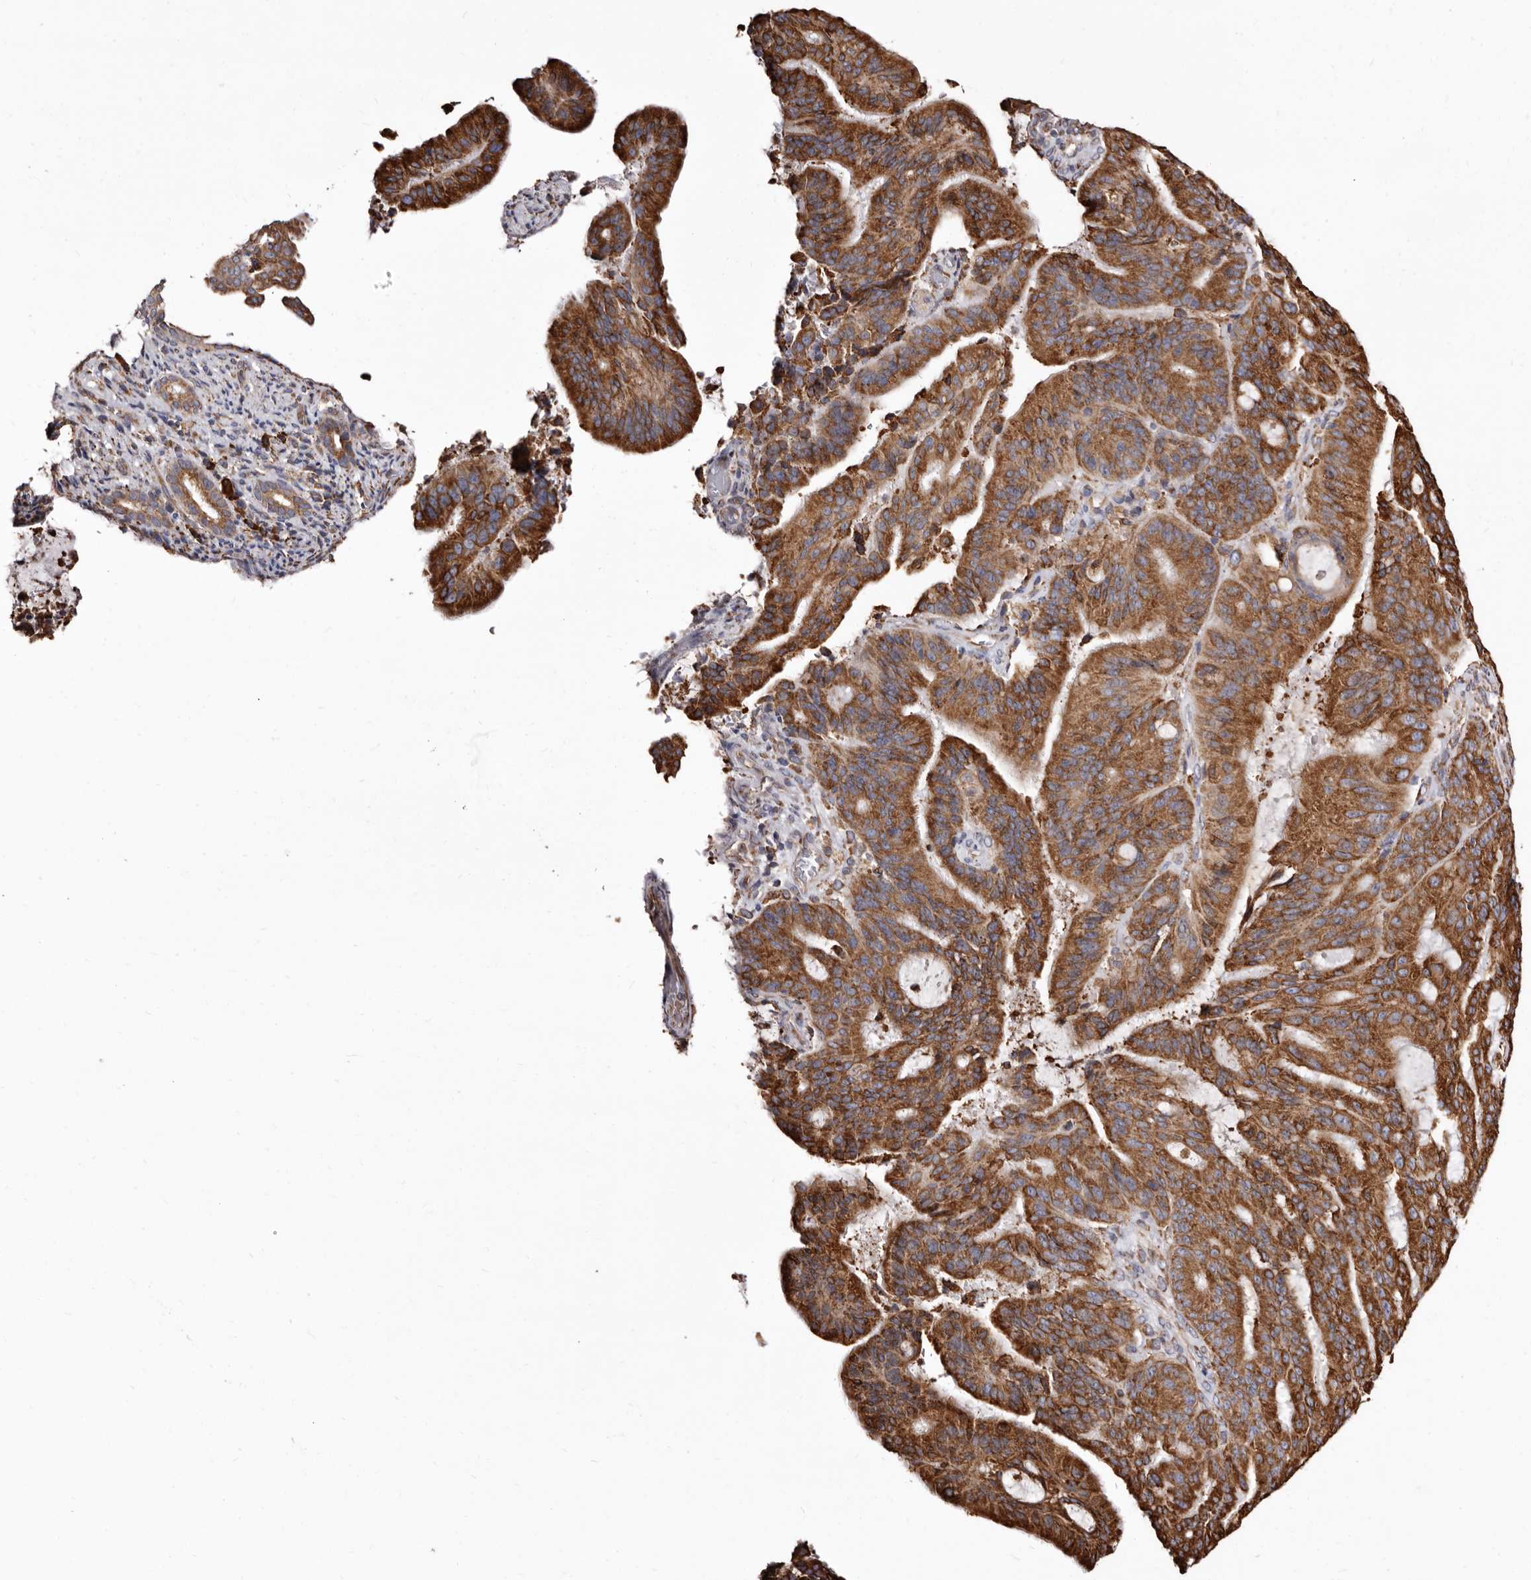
{"staining": {"intensity": "strong", "quantity": ">75%", "location": "cytoplasmic/membranous"}, "tissue": "liver cancer", "cell_type": "Tumor cells", "image_type": "cancer", "snomed": [{"axis": "morphology", "description": "Normal tissue, NOS"}, {"axis": "morphology", "description": "Cholangiocarcinoma"}, {"axis": "topography", "description": "Liver"}, {"axis": "topography", "description": "Peripheral nerve tissue"}], "caption": "Immunohistochemistry (DAB) staining of cholangiocarcinoma (liver) exhibits strong cytoplasmic/membranous protein staining in about >75% of tumor cells.", "gene": "ACBD6", "patient": {"sex": "female", "age": 73}}